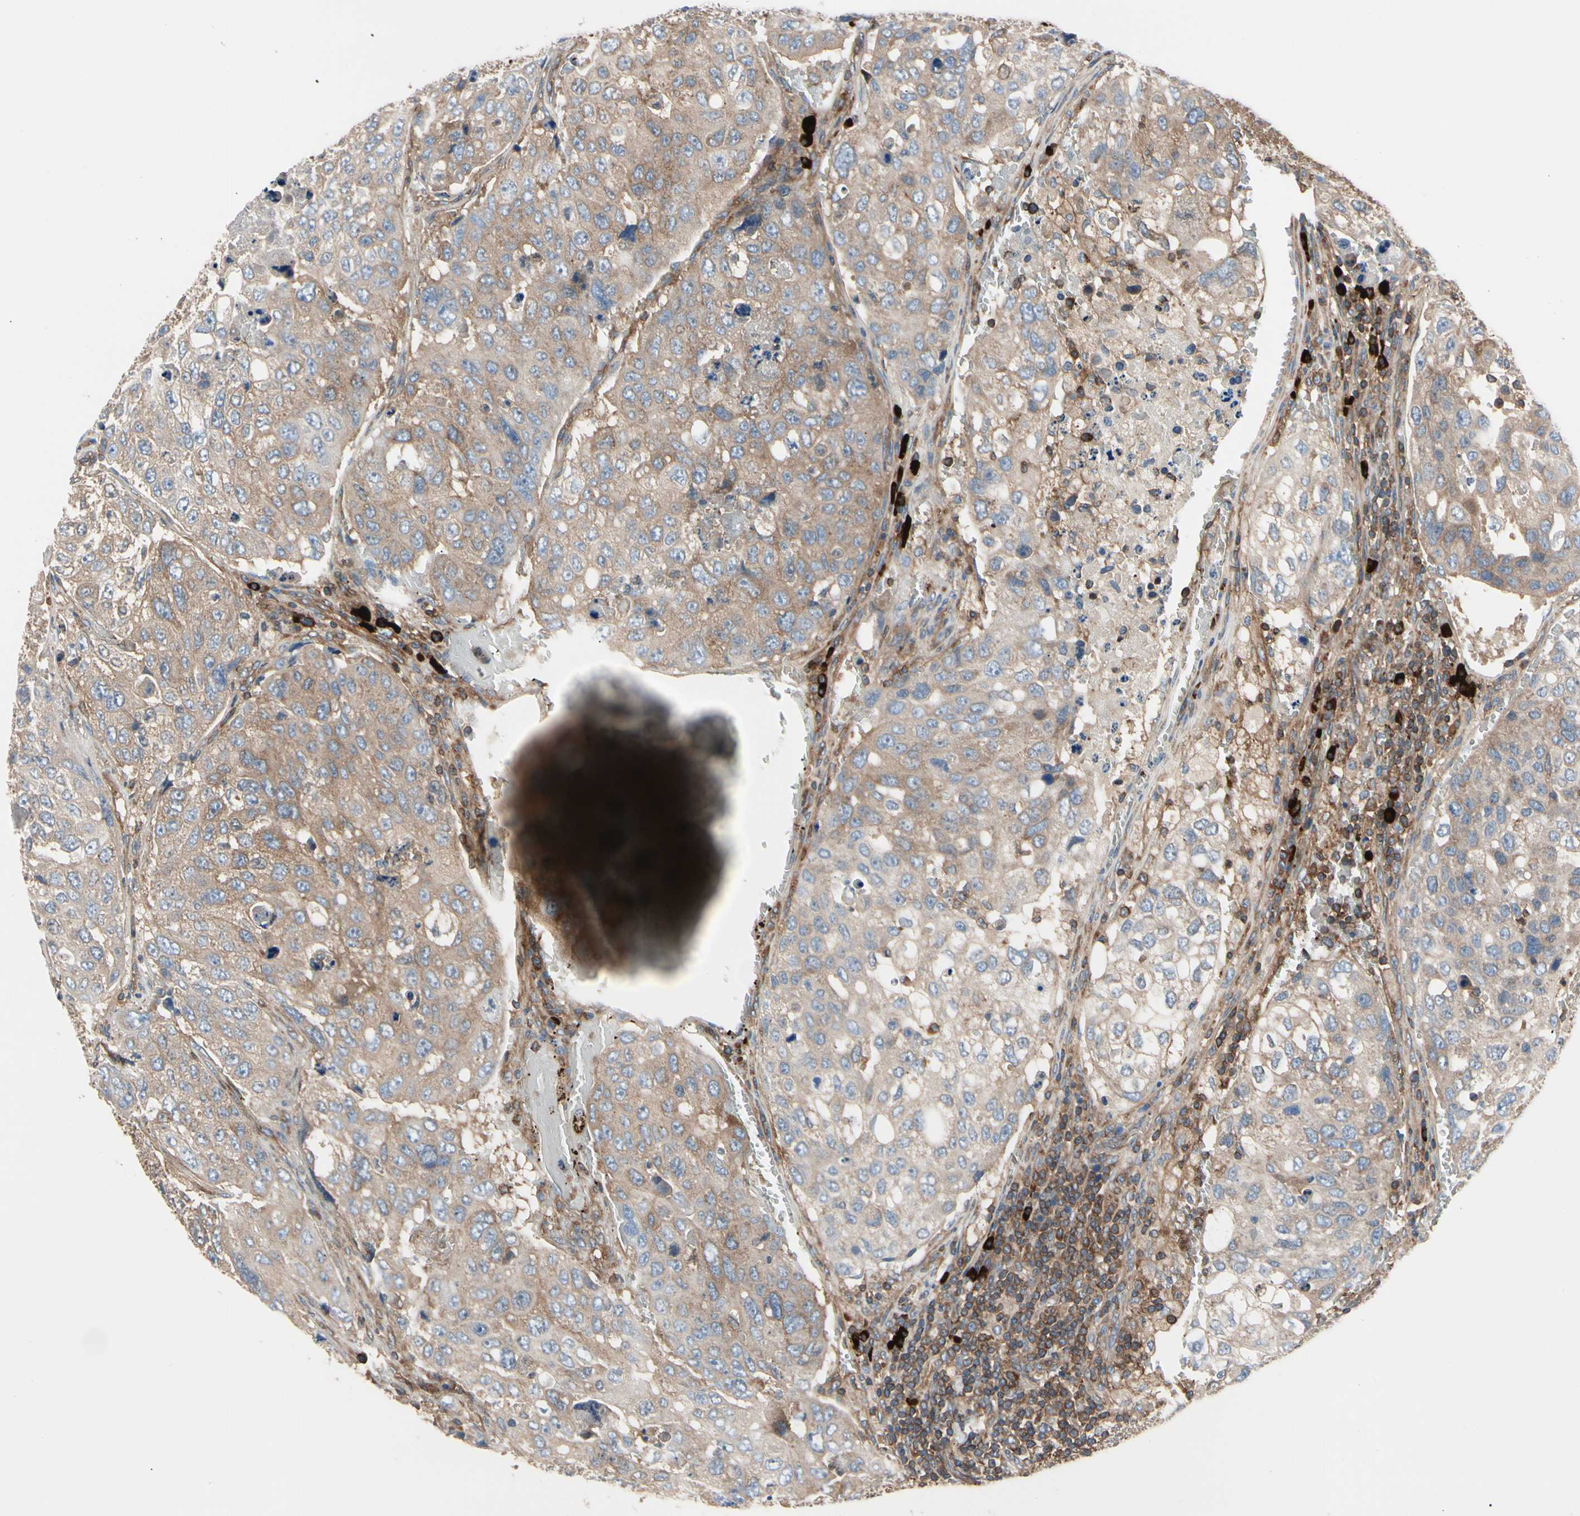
{"staining": {"intensity": "moderate", "quantity": ">75%", "location": "cytoplasmic/membranous"}, "tissue": "urothelial cancer", "cell_type": "Tumor cells", "image_type": "cancer", "snomed": [{"axis": "morphology", "description": "Urothelial carcinoma, High grade"}, {"axis": "topography", "description": "Lymph node"}, {"axis": "topography", "description": "Urinary bladder"}], "caption": "The immunohistochemical stain shows moderate cytoplasmic/membranous staining in tumor cells of high-grade urothelial carcinoma tissue.", "gene": "ROCK1", "patient": {"sex": "male", "age": 51}}